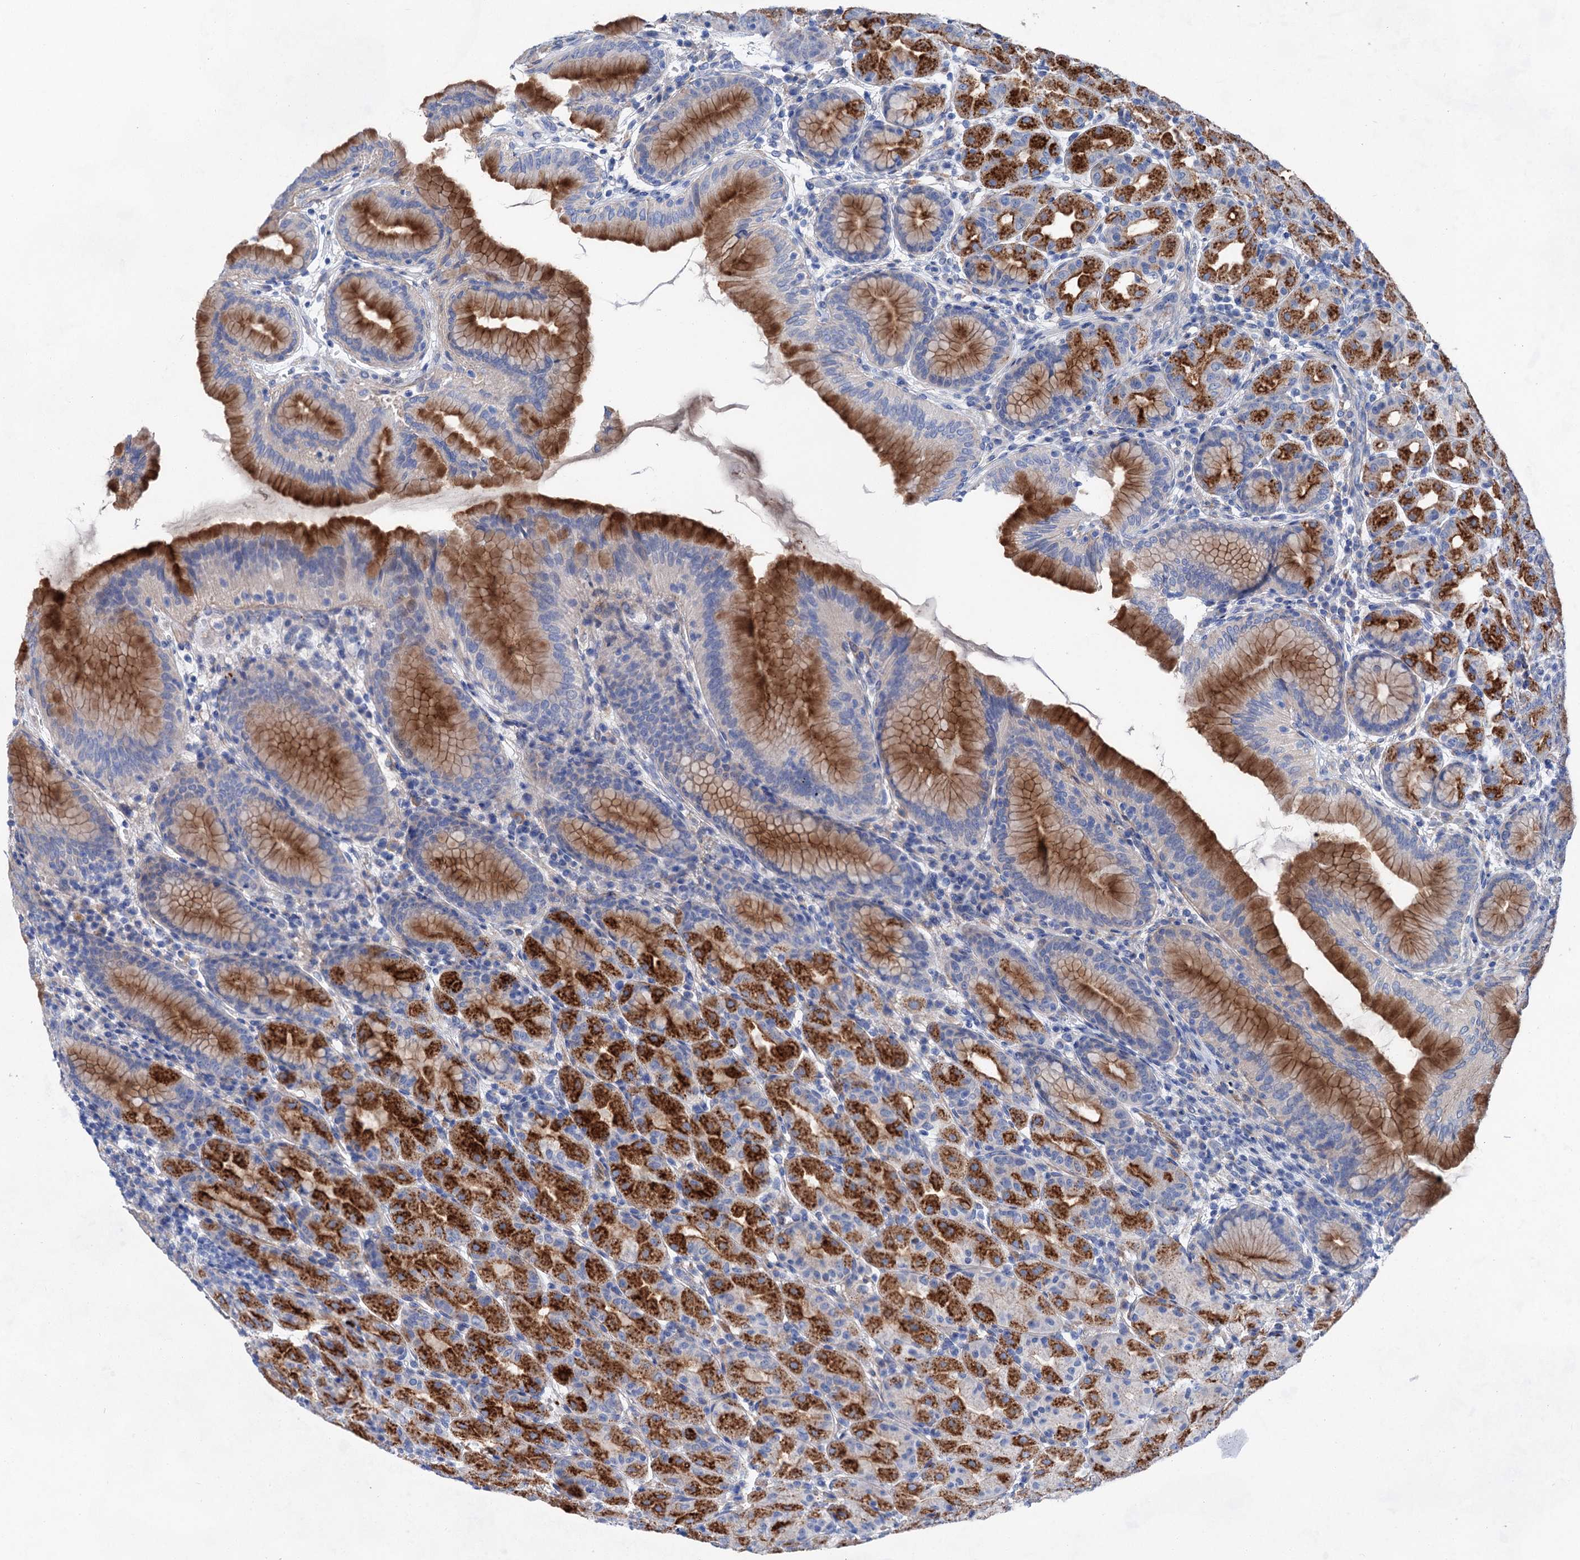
{"staining": {"intensity": "strong", "quantity": "25%-75%", "location": "cytoplasmic/membranous"}, "tissue": "stomach", "cell_type": "Glandular cells", "image_type": "normal", "snomed": [{"axis": "morphology", "description": "Normal tissue, NOS"}, {"axis": "topography", "description": "Stomach"}], "caption": "Normal stomach was stained to show a protein in brown. There is high levels of strong cytoplasmic/membranous staining in about 25%-75% of glandular cells. (Brightfield microscopy of DAB IHC at high magnification).", "gene": "GPR155", "patient": {"sex": "female", "age": 79}}